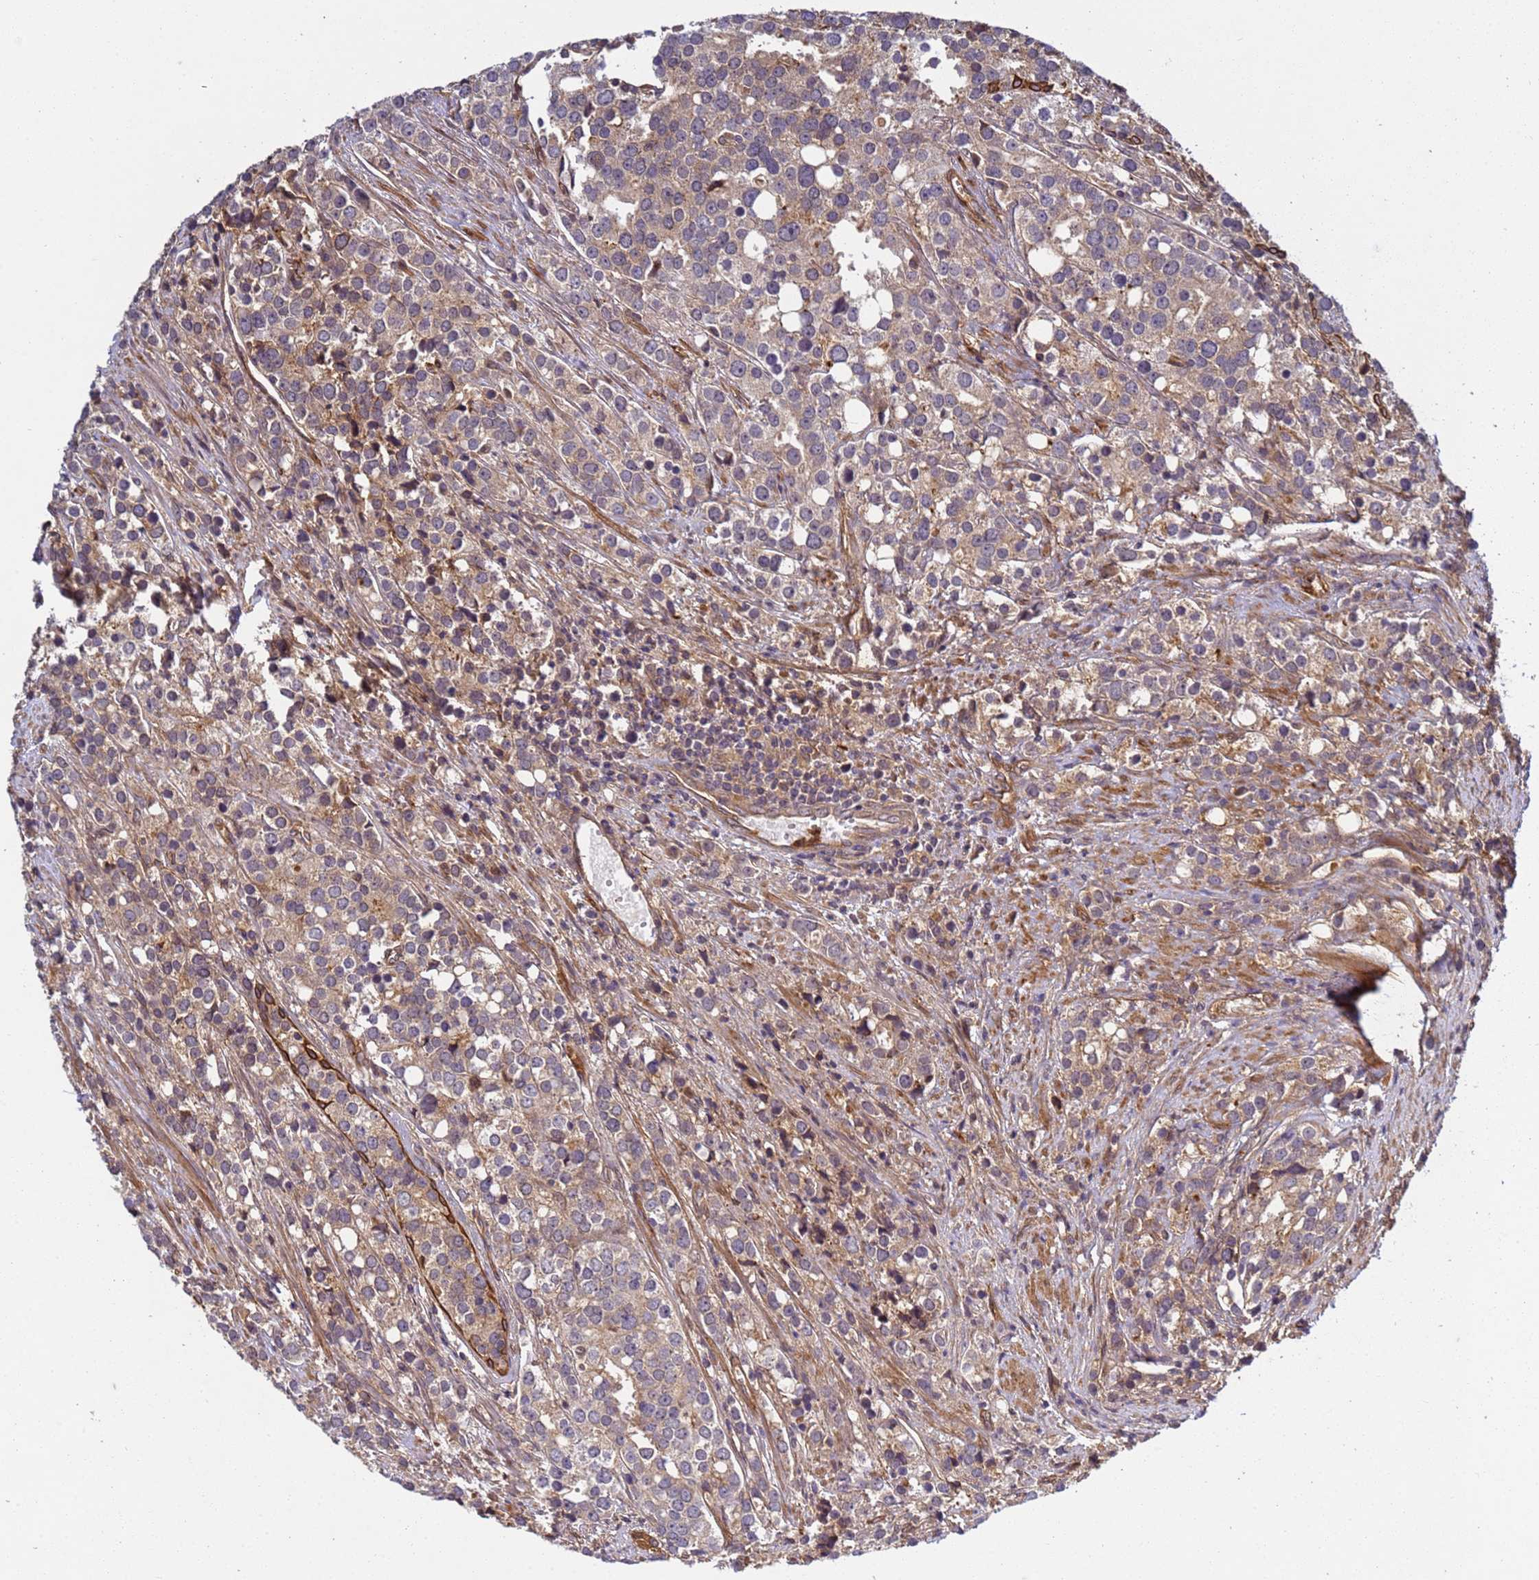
{"staining": {"intensity": "weak", "quantity": "25%-75%", "location": "cytoplasmic/membranous"}, "tissue": "prostate cancer", "cell_type": "Tumor cells", "image_type": "cancer", "snomed": [{"axis": "morphology", "description": "Adenocarcinoma, High grade"}, {"axis": "topography", "description": "Prostate"}], "caption": "Prostate high-grade adenocarcinoma tissue shows weak cytoplasmic/membranous expression in approximately 25%-75% of tumor cells, visualized by immunohistochemistry.", "gene": "C8orf34", "patient": {"sex": "male", "age": 71}}